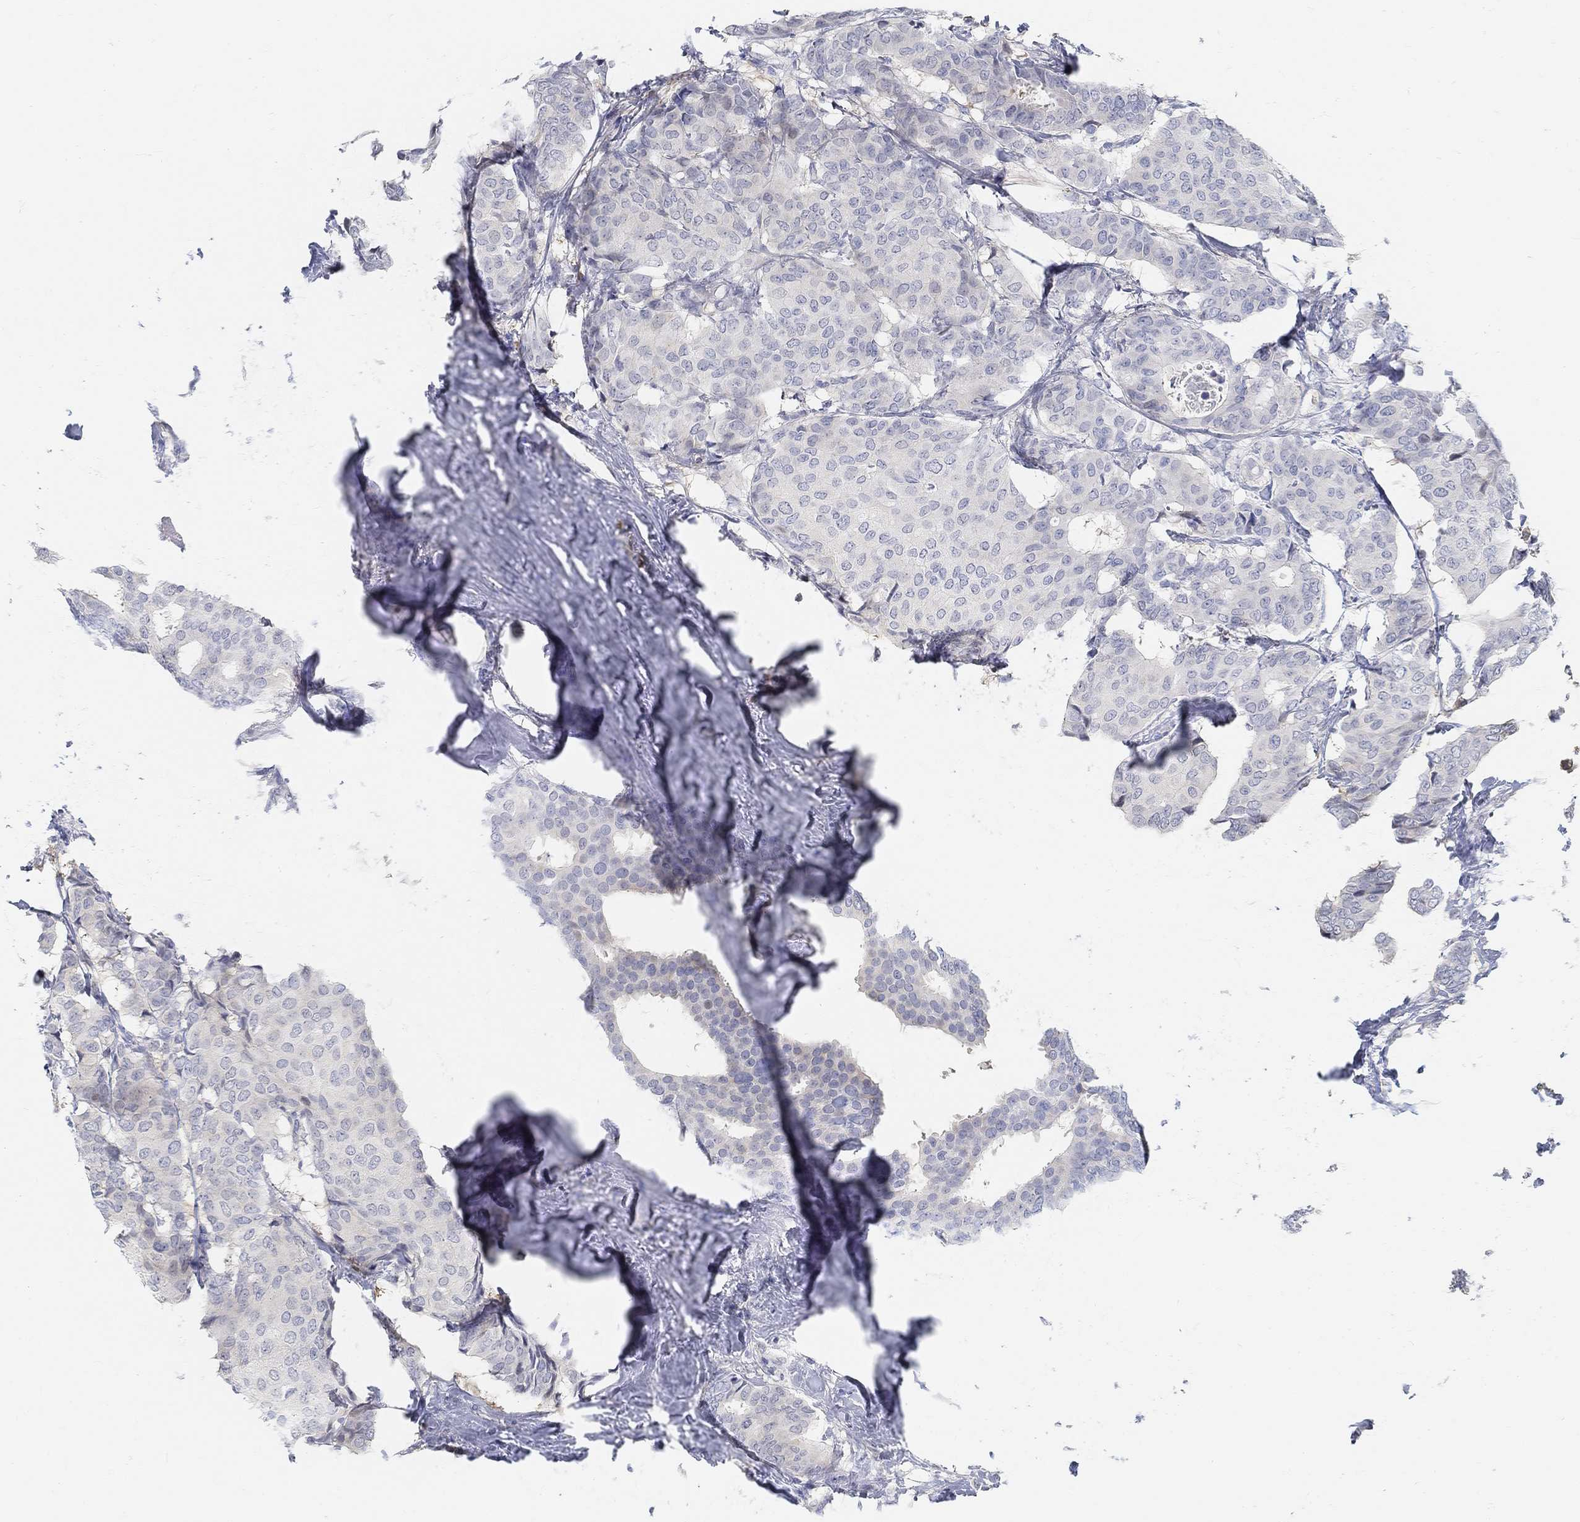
{"staining": {"intensity": "negative", "quantity": "none", "location": "none"}, "tissue": "breast cancer", "cell_type": "Tumor cells", "image_type": "cancer", "snomed": [{"axis": "morphology", "description": "Duct carcinoma"}, {"axis": "topography", "description": "Breast"}], "caption": "A high-resolution micrograph shows immunohistochemistry (IHC) staining of breast infiltrating ductal carcinoma, which shows no significant staining in tumor cells.", "gene": "SNTG2", "patient": {"sex": "female", "age": 75}}